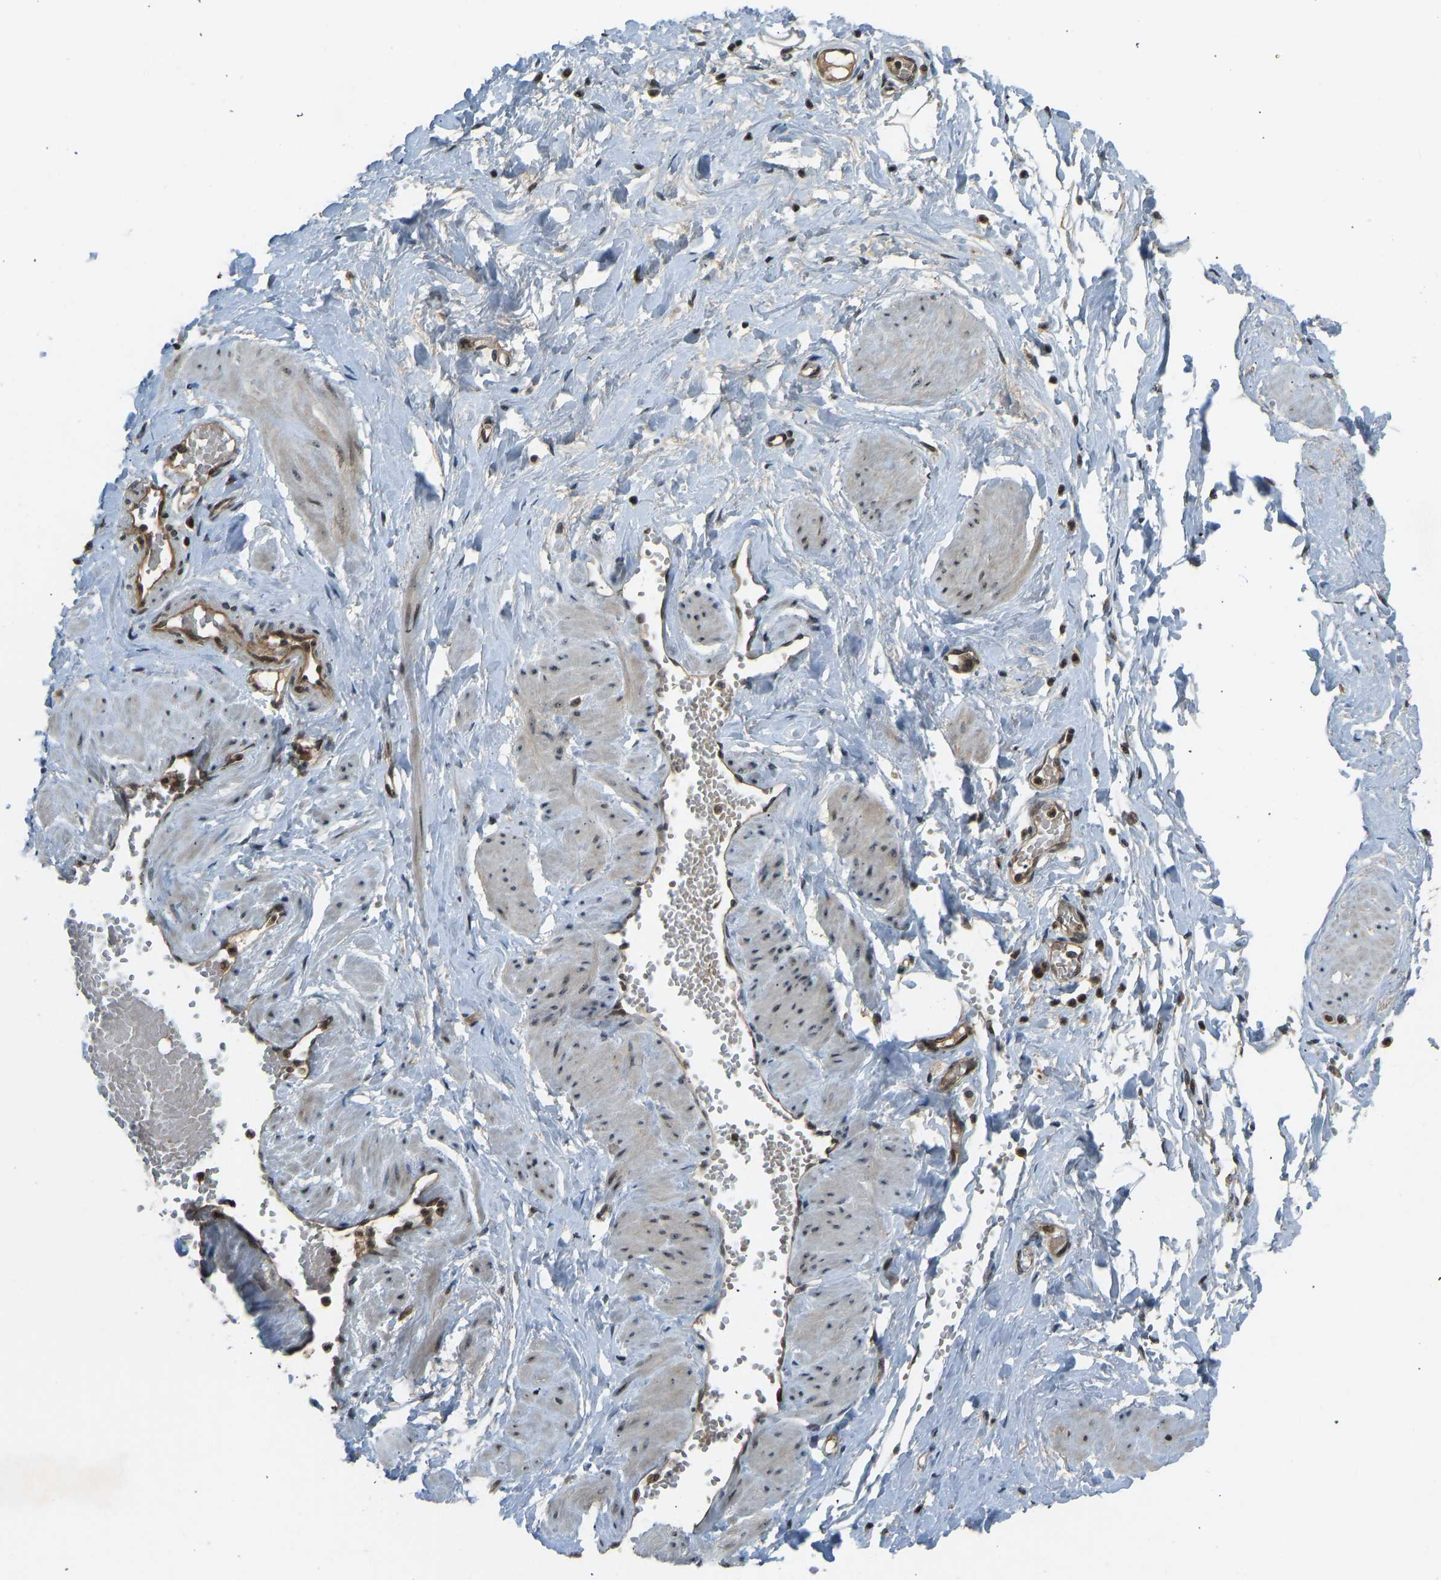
{"staining": {"intensity": "moderate", "quantity": ">75%", "location": "nuclear"}, "tissue": "adipose tissue", "cell_type": "Adipocytes", "image_type": "normal", "snomed": [{"axis": "morphology", "description": "Normal tissue, NOS"}, {"axis": "topography", "description": "Soft tissue"}, {"axis": "topography", "description": "Vascular tissue"}], "caption": "Unremarkable adipose tissue was stained to show a protein in brown. There is medium levels of moderate nuclear expression in approximately >75% of adipocytes. (DAB = brown stain, brightfield microscopy at high magnification).", "gene": "SVOPL", "patient": {"sex": "female", "age": 35}}